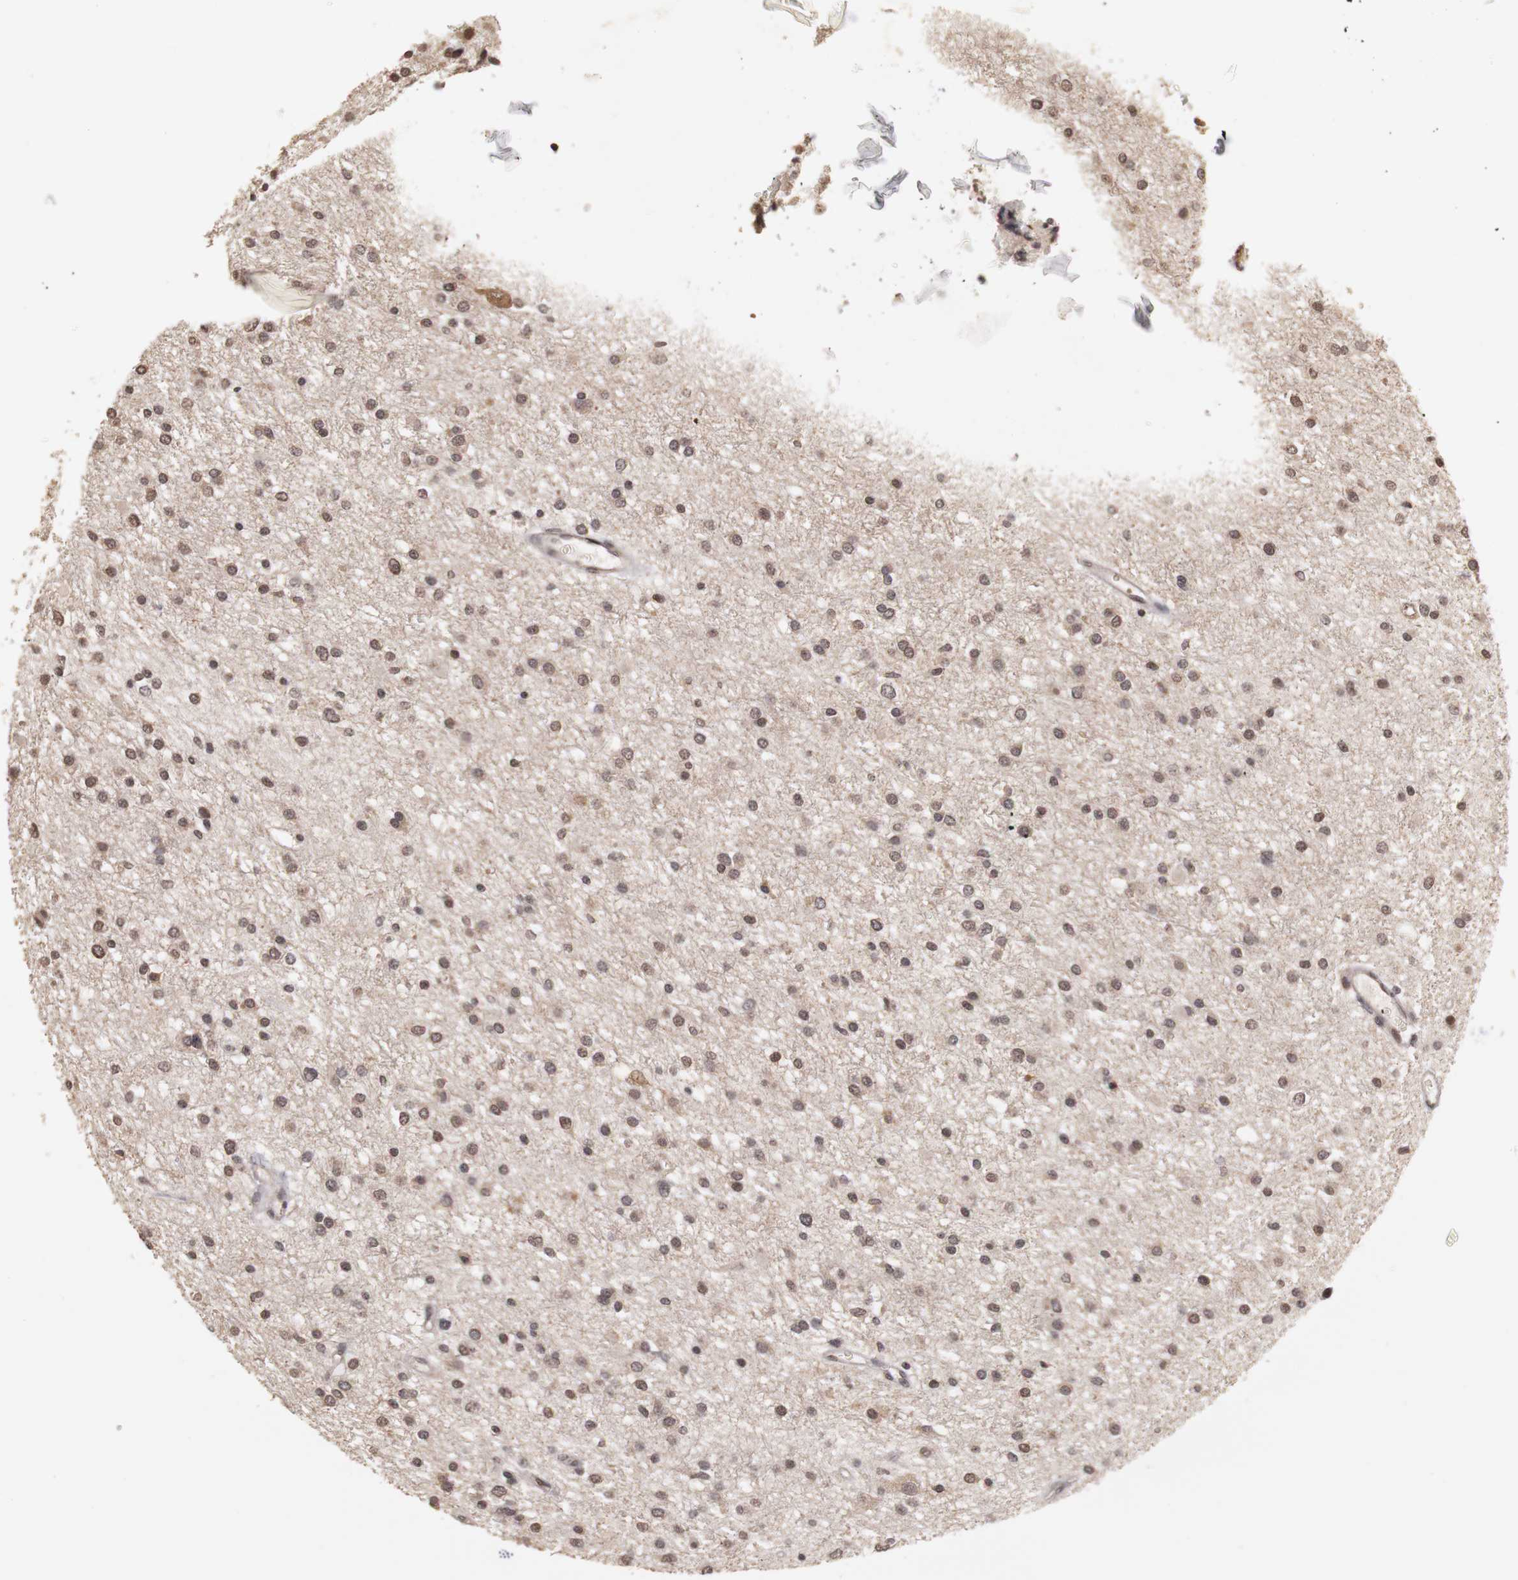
{"staining": {"intensity": "weak", "quantity": ">75%", "location": "nuclear"}, "tissue": "glioma", "cell_type": "Tumor cells", "image_type": "cancer", "snomed": [{"axis": "morphology", "description": "Glioma, malignant, Low grade"}, {"axis": "topography", "description": "Brain"}], "caption": "Protein expression analysis of human malignant low-grade glioma reveals weak nuclear expression in about >75% of tumor cells.", "gene": "PLEKHA1", "patient": {"sex": "female", "age": 36}}